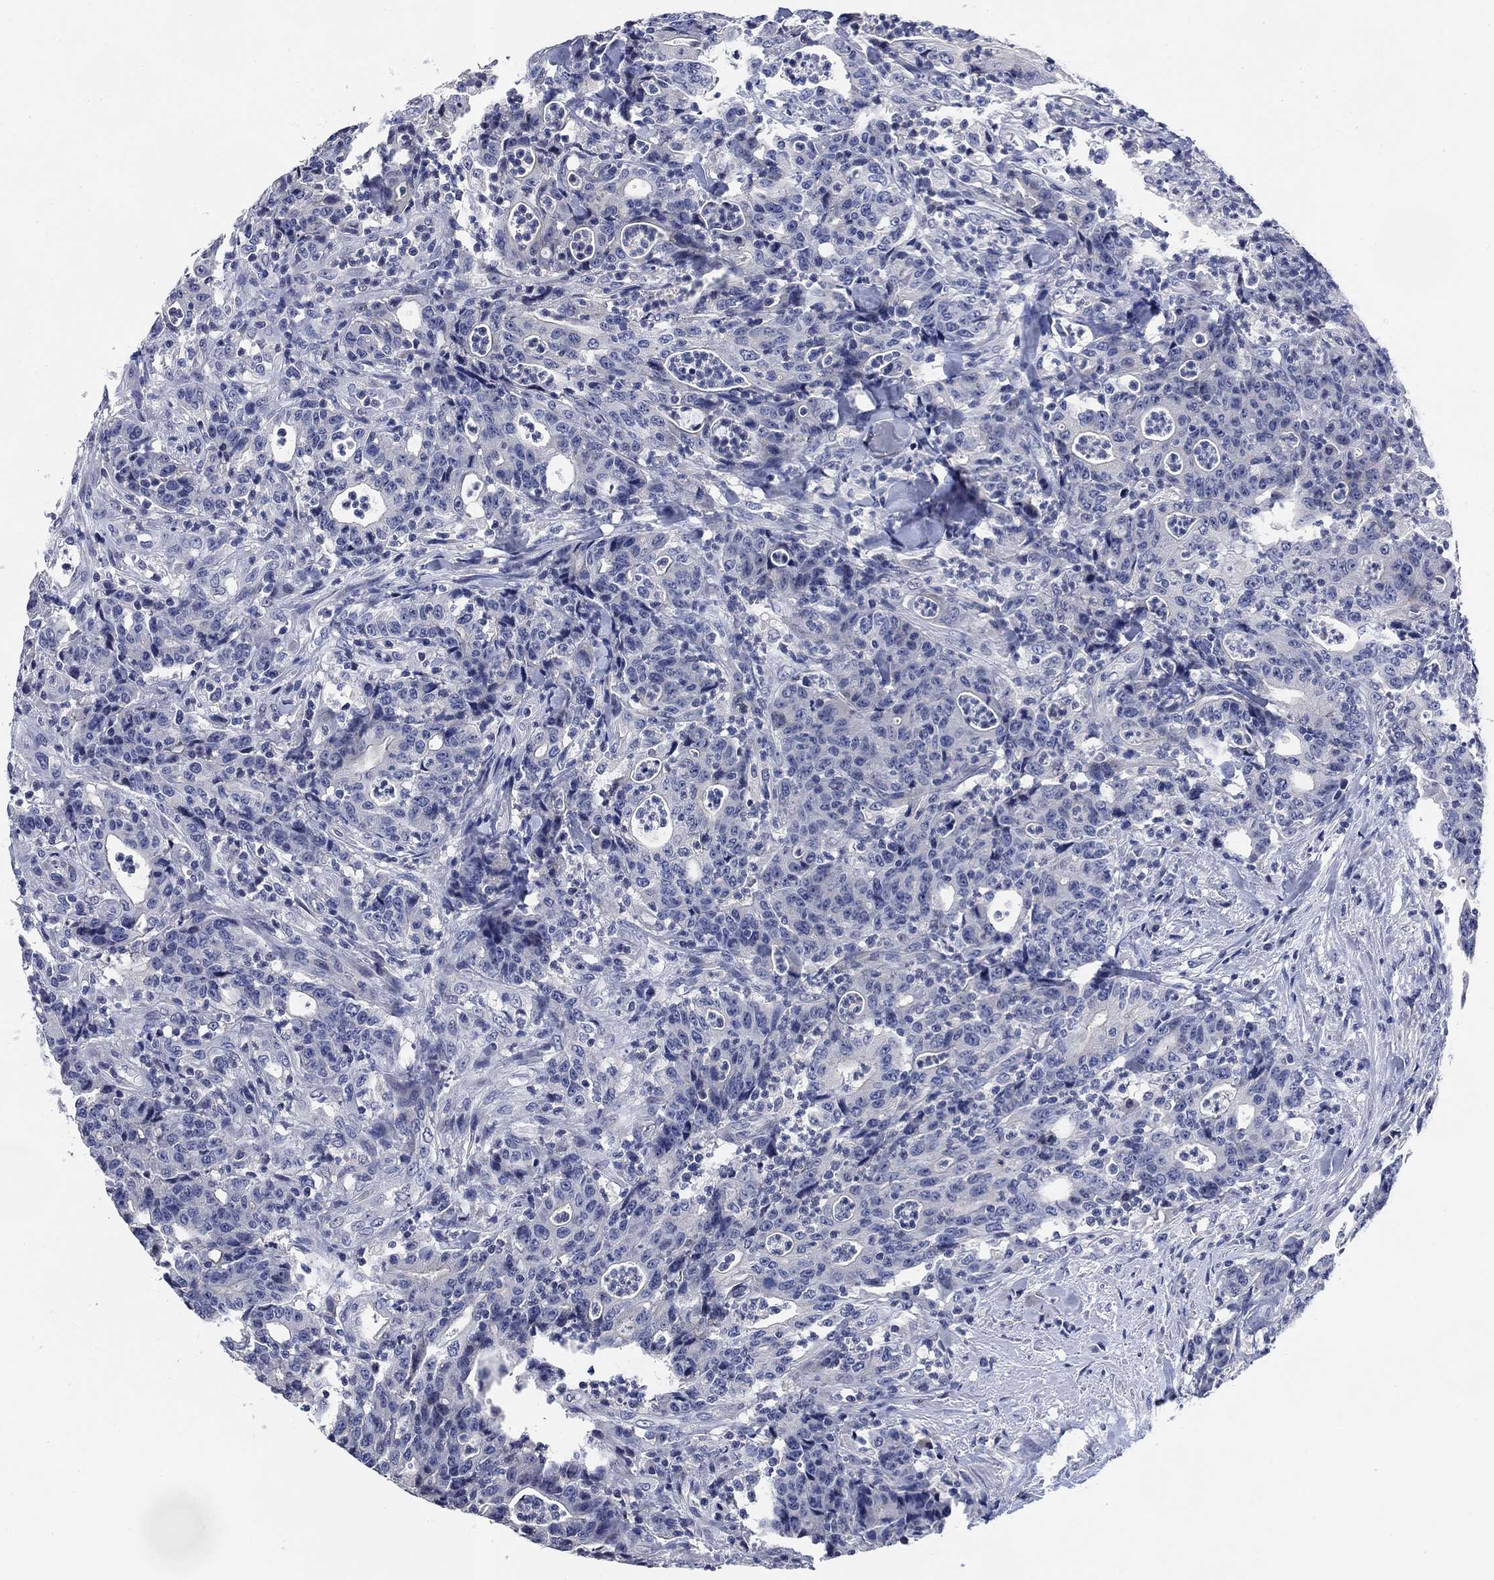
{"staining": {"intensity": "negative", "quantity": "none", "location": "none"}, "tissue": "colorectal cancer", "cell_type": "Tumor cells", "image_type": "cancer", "snomed": [{"axis": "morphology", "description": "Adenocarcinoma, NOS"}, {"axis": "topography", "description": "Colon"}], "caption": "Human colorectal adenocarcinoma stained for a protein using immunohistochemistry exhibits no expression in tumor cells.", "gene": "DAZL", "patient": {"sex": "male", "age": 70}}